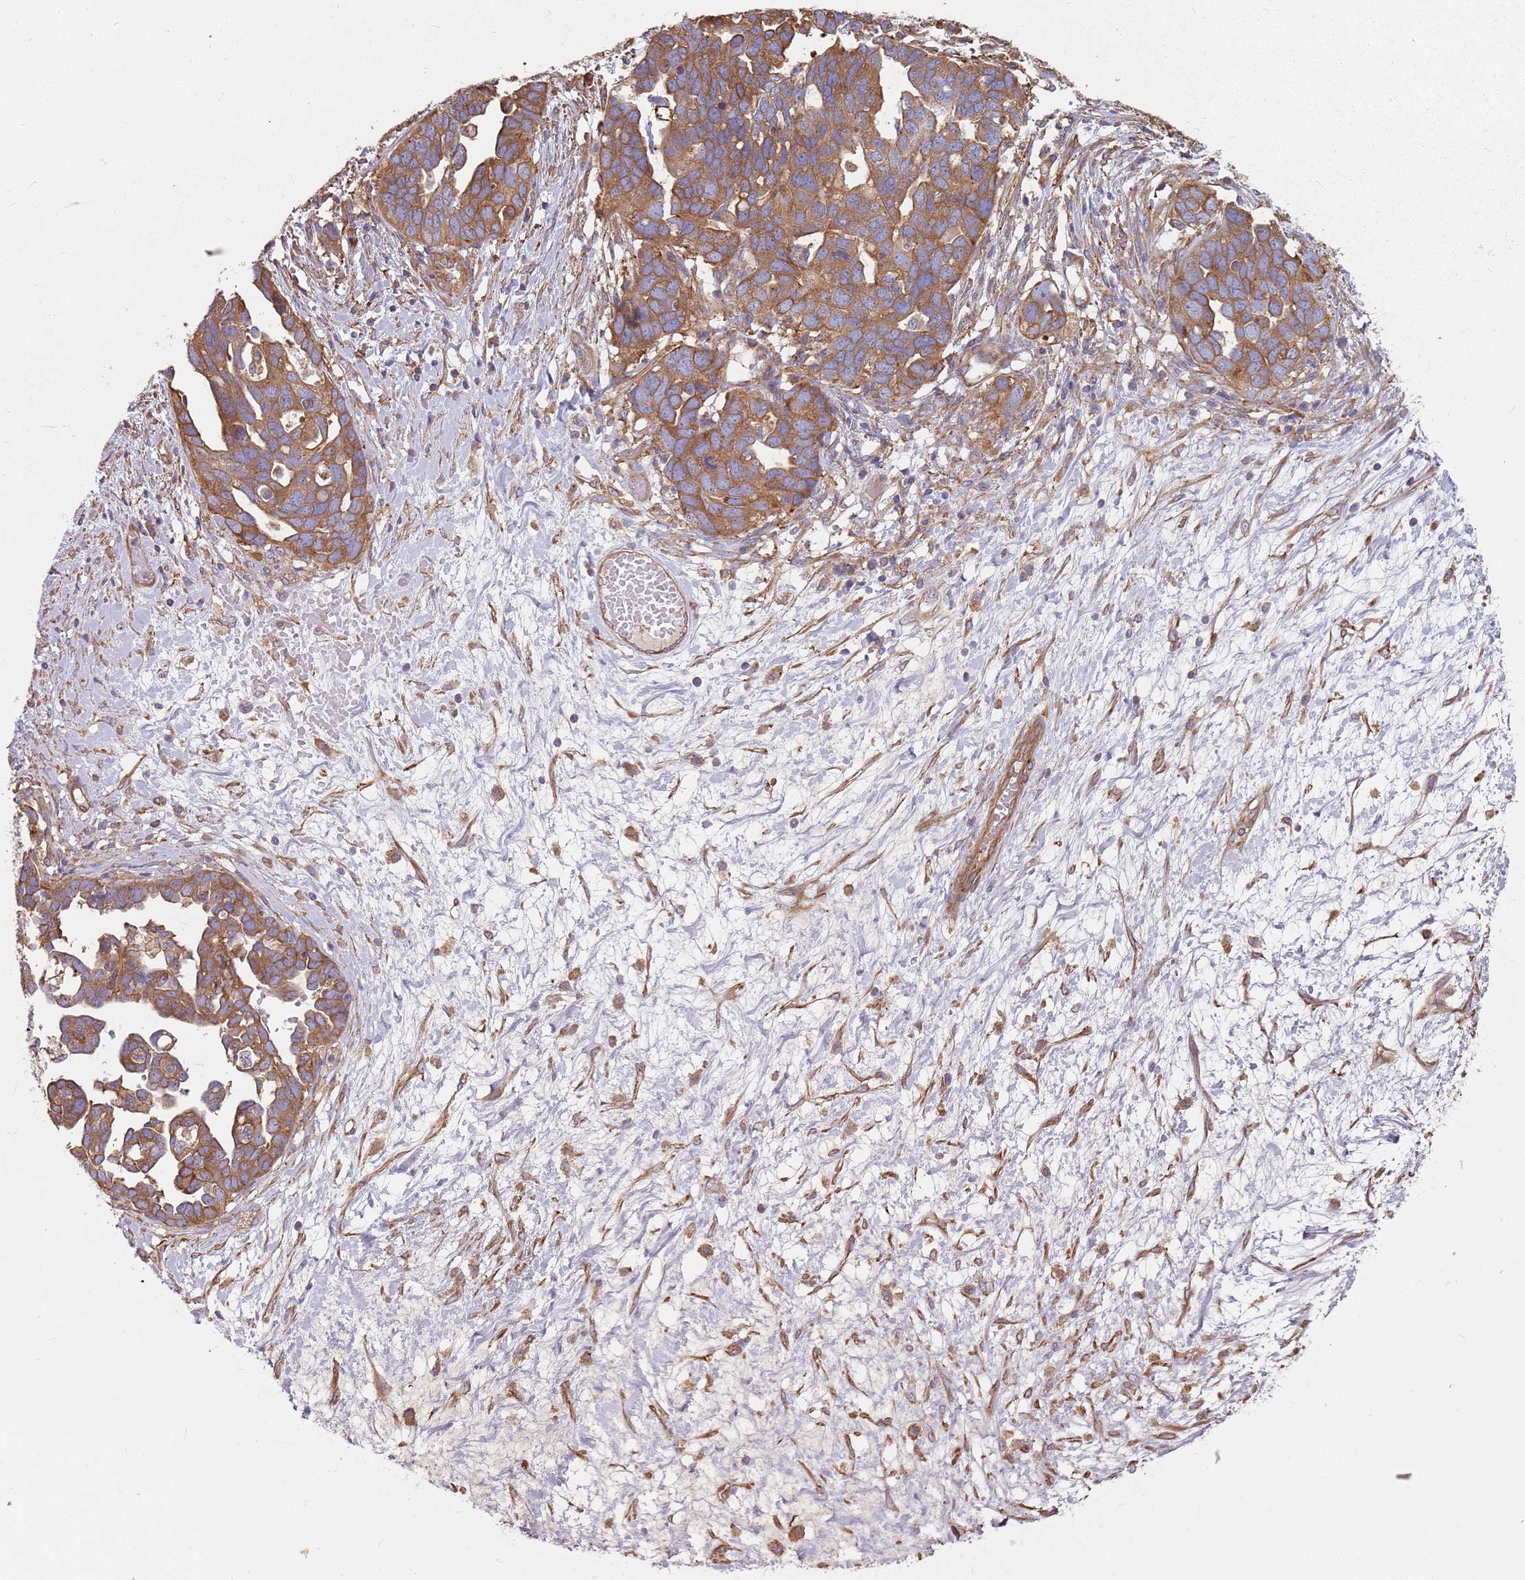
{"staining": {"intensity": "moderate", "quantity": ">75%", "location": "cytoplasmic/membranous"}, "tissue": "ovarian cancer", "cell_type": "Tumor cells", "image_type": "cancer", "snomed": [{"axis": "morphology", "description": "Cystadenocarcinoma, serous, NOS"}, {"axis": "topography", "description": "Ovary"}], "caption": "Immunohistochemistry (IHC) micrograph of neoplastic tissue: human ovarian cancer (serous cystadenocarcinoma) stained using immunohistochemistry (IHC) exhibits medium levels of moderate protein expression localized specifically in the cytoplasmic/membranous of tumor cells, appearing as a cytoplasmic/membranous brown color.", "gene": "SPDL1", "patient": {"sex": "female", "age": 54}}